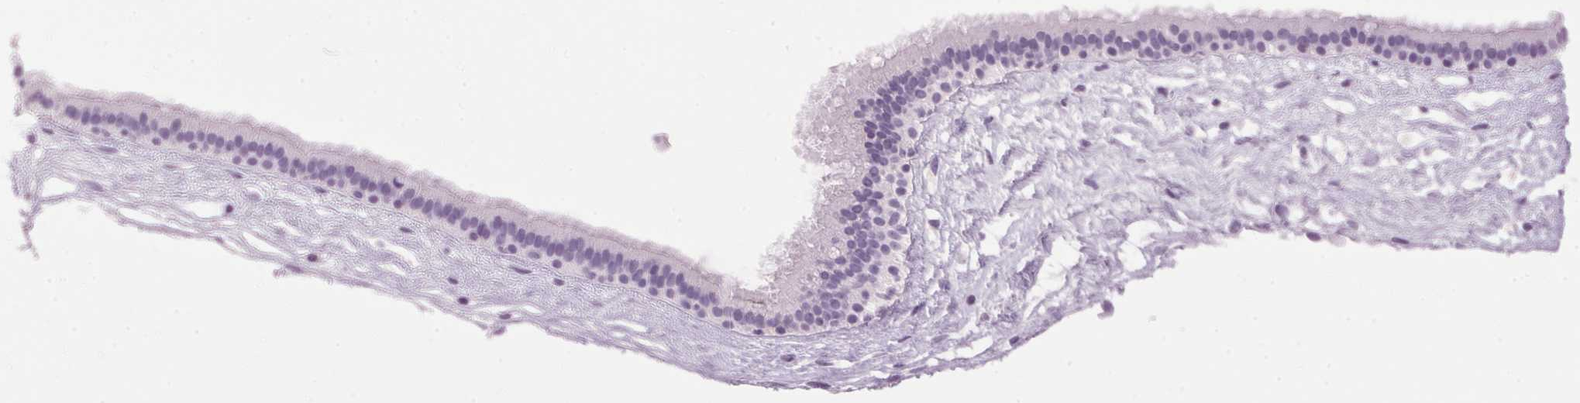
{"staining": {"intensity": "negative", "quantity": "none", "location": "none"}, "tissue": "nasopharynx", "cell_type": "Respiratory epithelial cells", "image_type": "normal", "snomed": [{"axis": "morphology", "description": "Normal tissue, NOS"}, {"axis": "topography", "description": "Nasopharynx"}], "caption": "Respiratory epithelial cells are negative for protein expression in normal human nasopharynx. (Brightfield microscopy of DAB immunohistochemistry (IHC) at high magnification).", "gene": "SP7", "patient": {"sex": "male", "age": 24}}